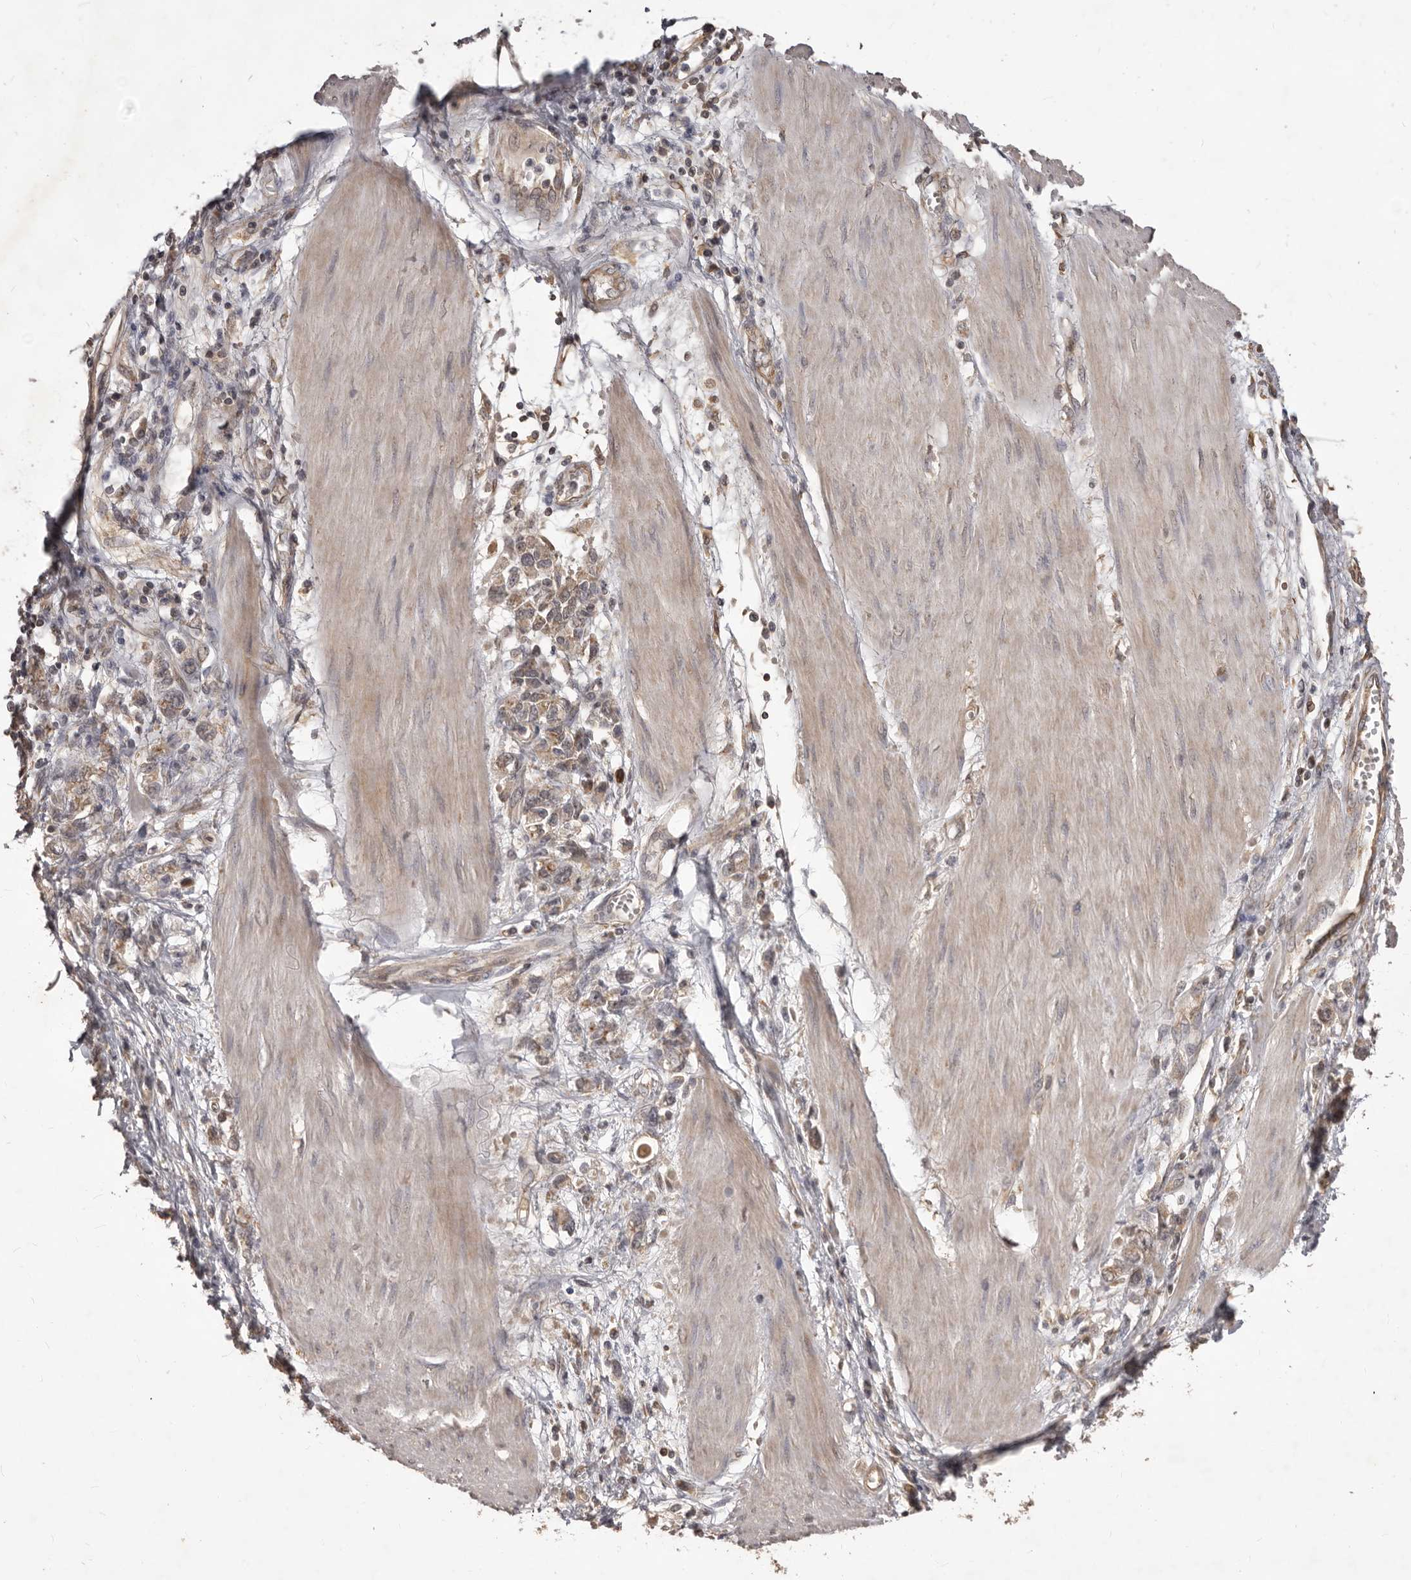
{"staining": {"intensity": "weak", "quantity": ">75%", "location": "cytoplasmic/membranous"}, "tissue": "stomach cancer", "cell_type": "Tumor cells", "image_type": "cancer", "snomed": [{"axis": "morphology", "description": "Adenocarcinoma, NOS"}, {"axis": "topography", "description": "Stomach"}], "caption": "High-magnification brightfield microscopy of stomach adenocarcinoma stained with DAB (3,3'-diaminobenzidine) (brown) and counterstained with hematoxylin (blue). tumor cells exhibit weak cytoplasmic/membranous expression is appreciated in approximately>75% of cells.", "gene": "MTO1", "patient": {"sex": "female", "age": 76}}